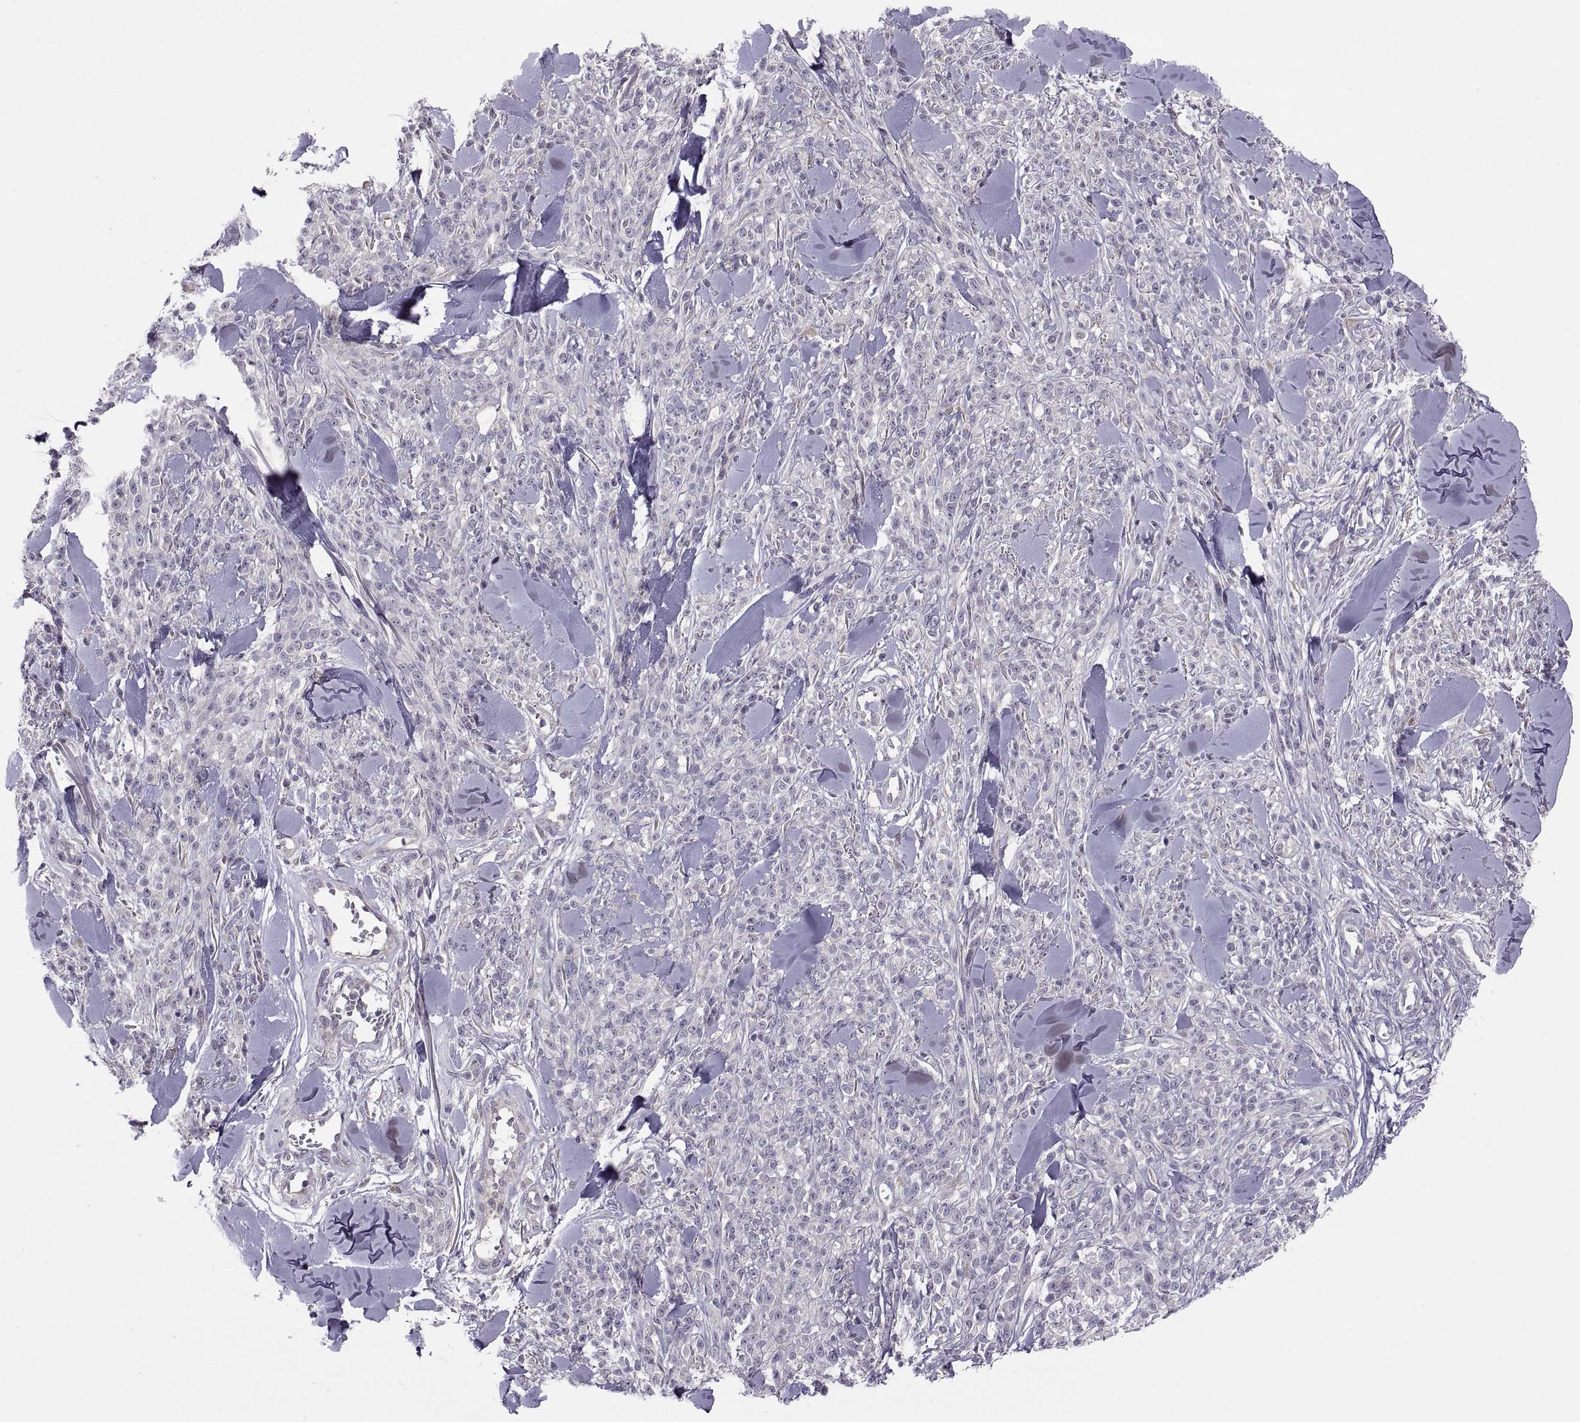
{"staining": {"intensity": "negative", "quantity": "none", "location": "none"}, "tissue": "melanoma", "cell_type": "Tumor cells", "image_type": "cancer", "snomed": [{"axis": "morphology", "description": "Malignant melanoma, NOS"}, {"axis": "topography", "description": "Skin"}, {"axis": "topography", "description": "Skin of trunk"}], "caption": "Tumor cells are negative for protein expression in human malignant melanoma. Brightfield microscopy of IHC stained with DAB (3,3'-diaminobenzidine) (brown) and hematoxylin (blue), captured at high magnification.", "gene": "ACSBG2", "patient": {"sex": "male", "age": 74}}